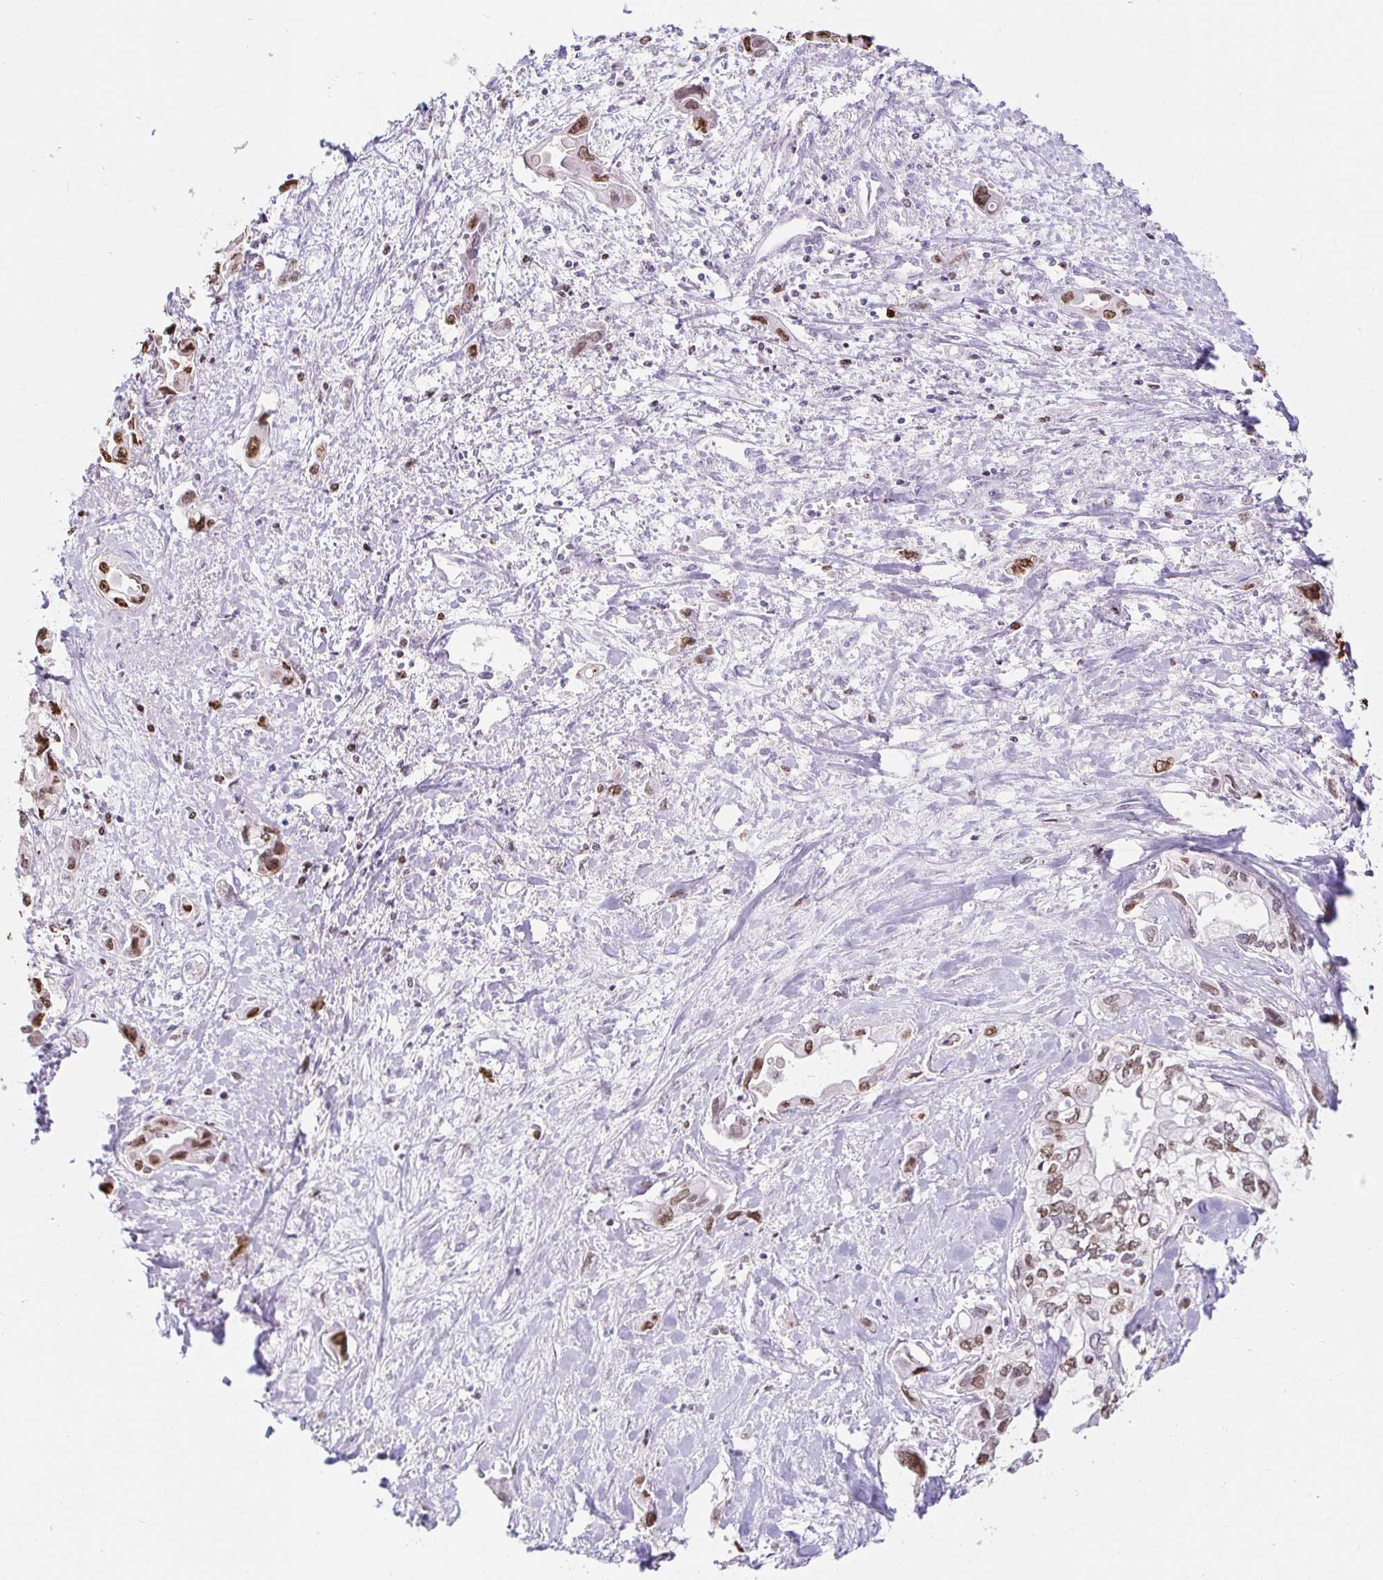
{"staining": {"intensity": "moderate", "quantity": ">75%", "location": "nuclear"}, "tissue": "liver cancer", "cell_type": "Tumor cells", "image_type": "cancer", "snomed": [{"axis": "morphology", "description": "Cholangiocarcinoma"}, {"axis": "topography", "description": "Liver"}], "caption": "A high-resolution photomicrograph shows immunohistochemistry (IHC) staining of cholangiocarcinoma (liver), which reveals moderate nuclear expression in about >75% of tumor cells.", "gene": "CAPSL", "patient": {"sex": "female", "age": 64}}